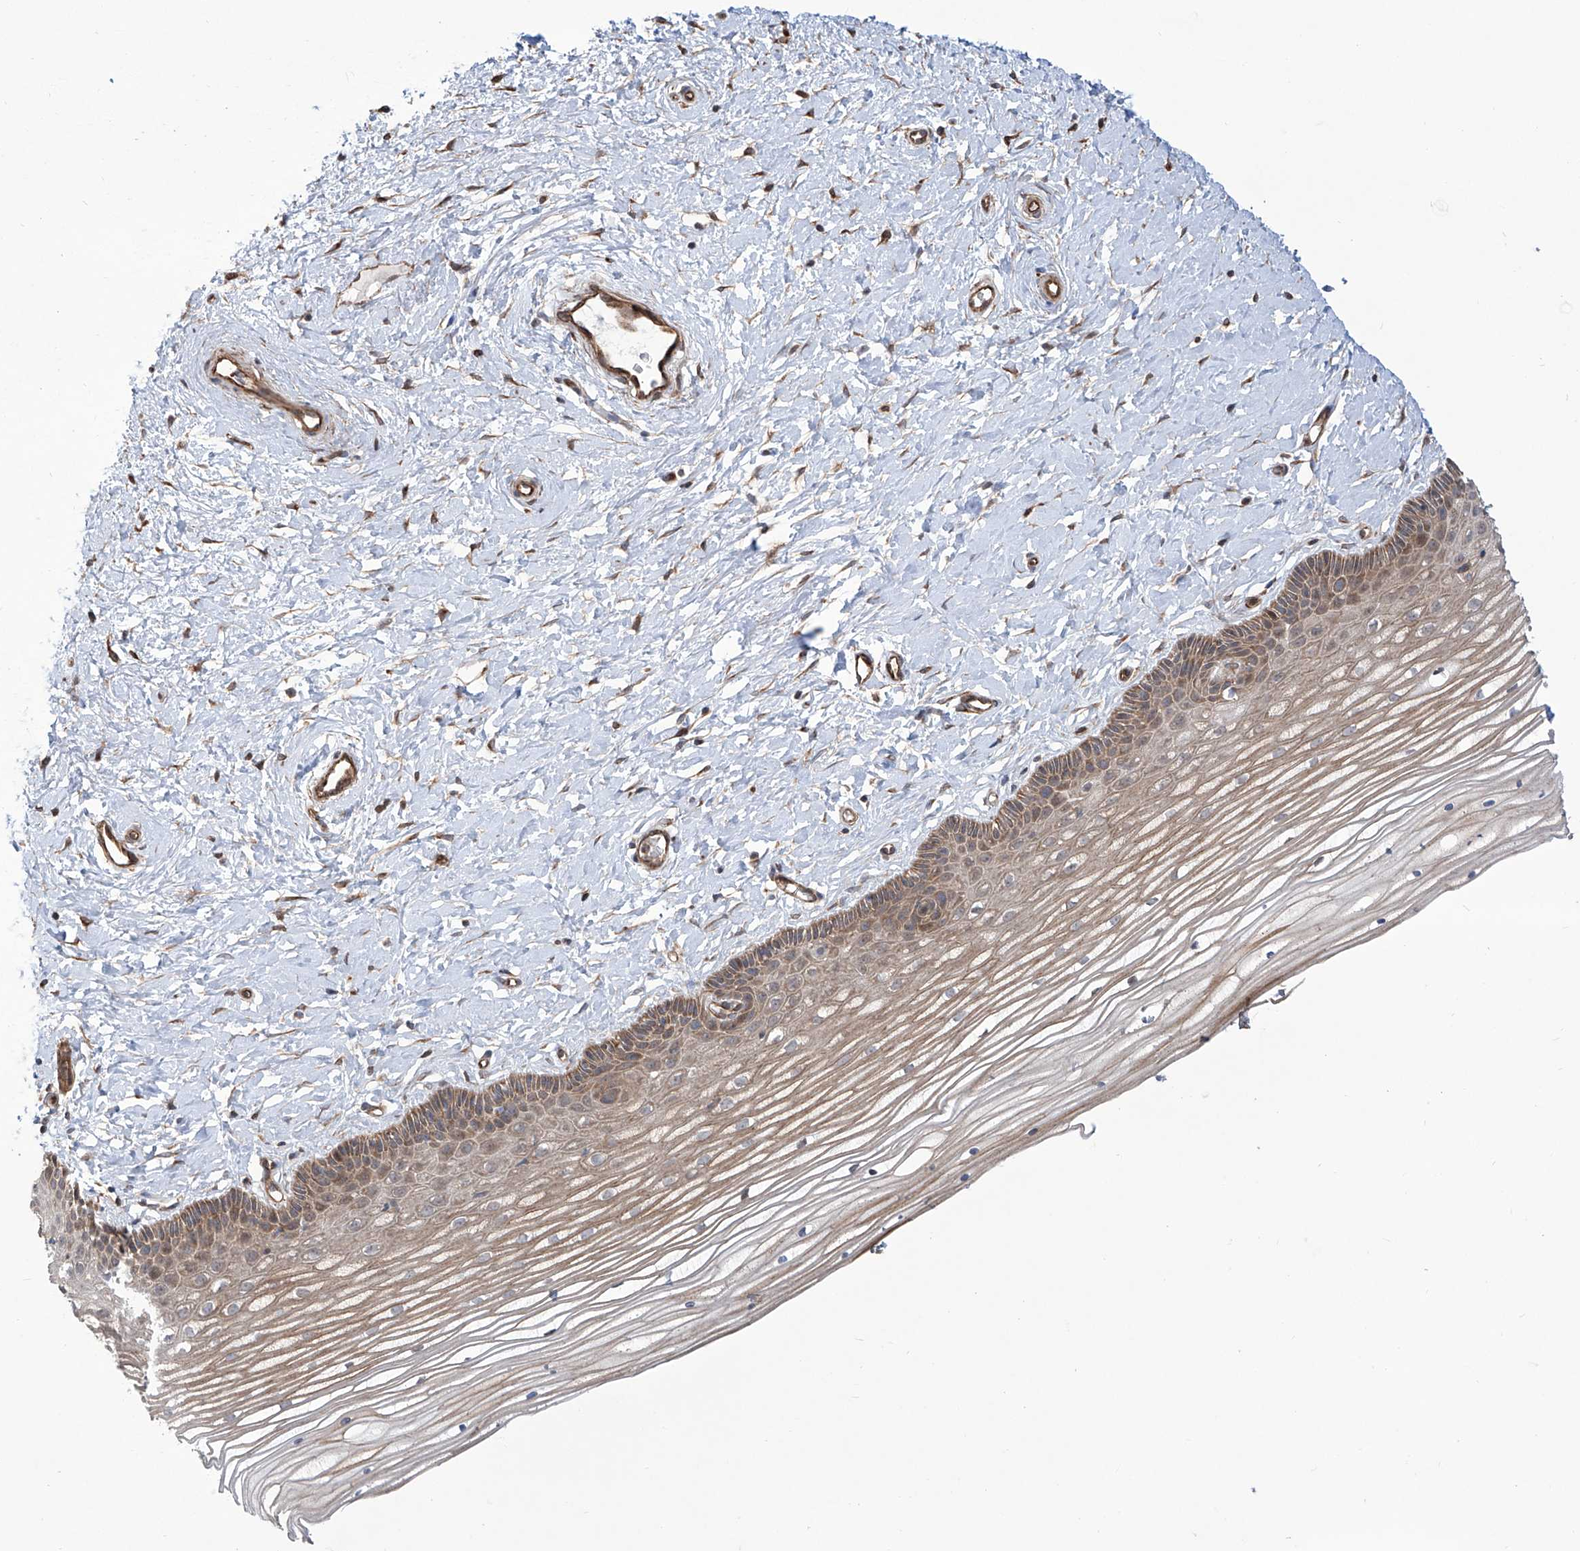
{"staining": {"intensity": "moderate", "quantity": "25%-75%", "location": "cytoplasmic/membranous"}, "tissue": "vagina", "cell_type": "Squamous epithelial cells", "image_type": "normal", "snomed": [{"axis": "morphology", "description": "Normal tissue, NOS"}, {"axis": "topography", "description": "Vagina"}, {"axis": "topography", "description": "Cervix"}], "caption": "Moderate cytoplasmic/membranous expression for a protein is identified in approximately 25%-75% of squamous epithelial cells of unremarkable vagina using immunohistochemistry (IHC).", "gene": "APAF1", "patient": {"sex": "female", "age": 40}}